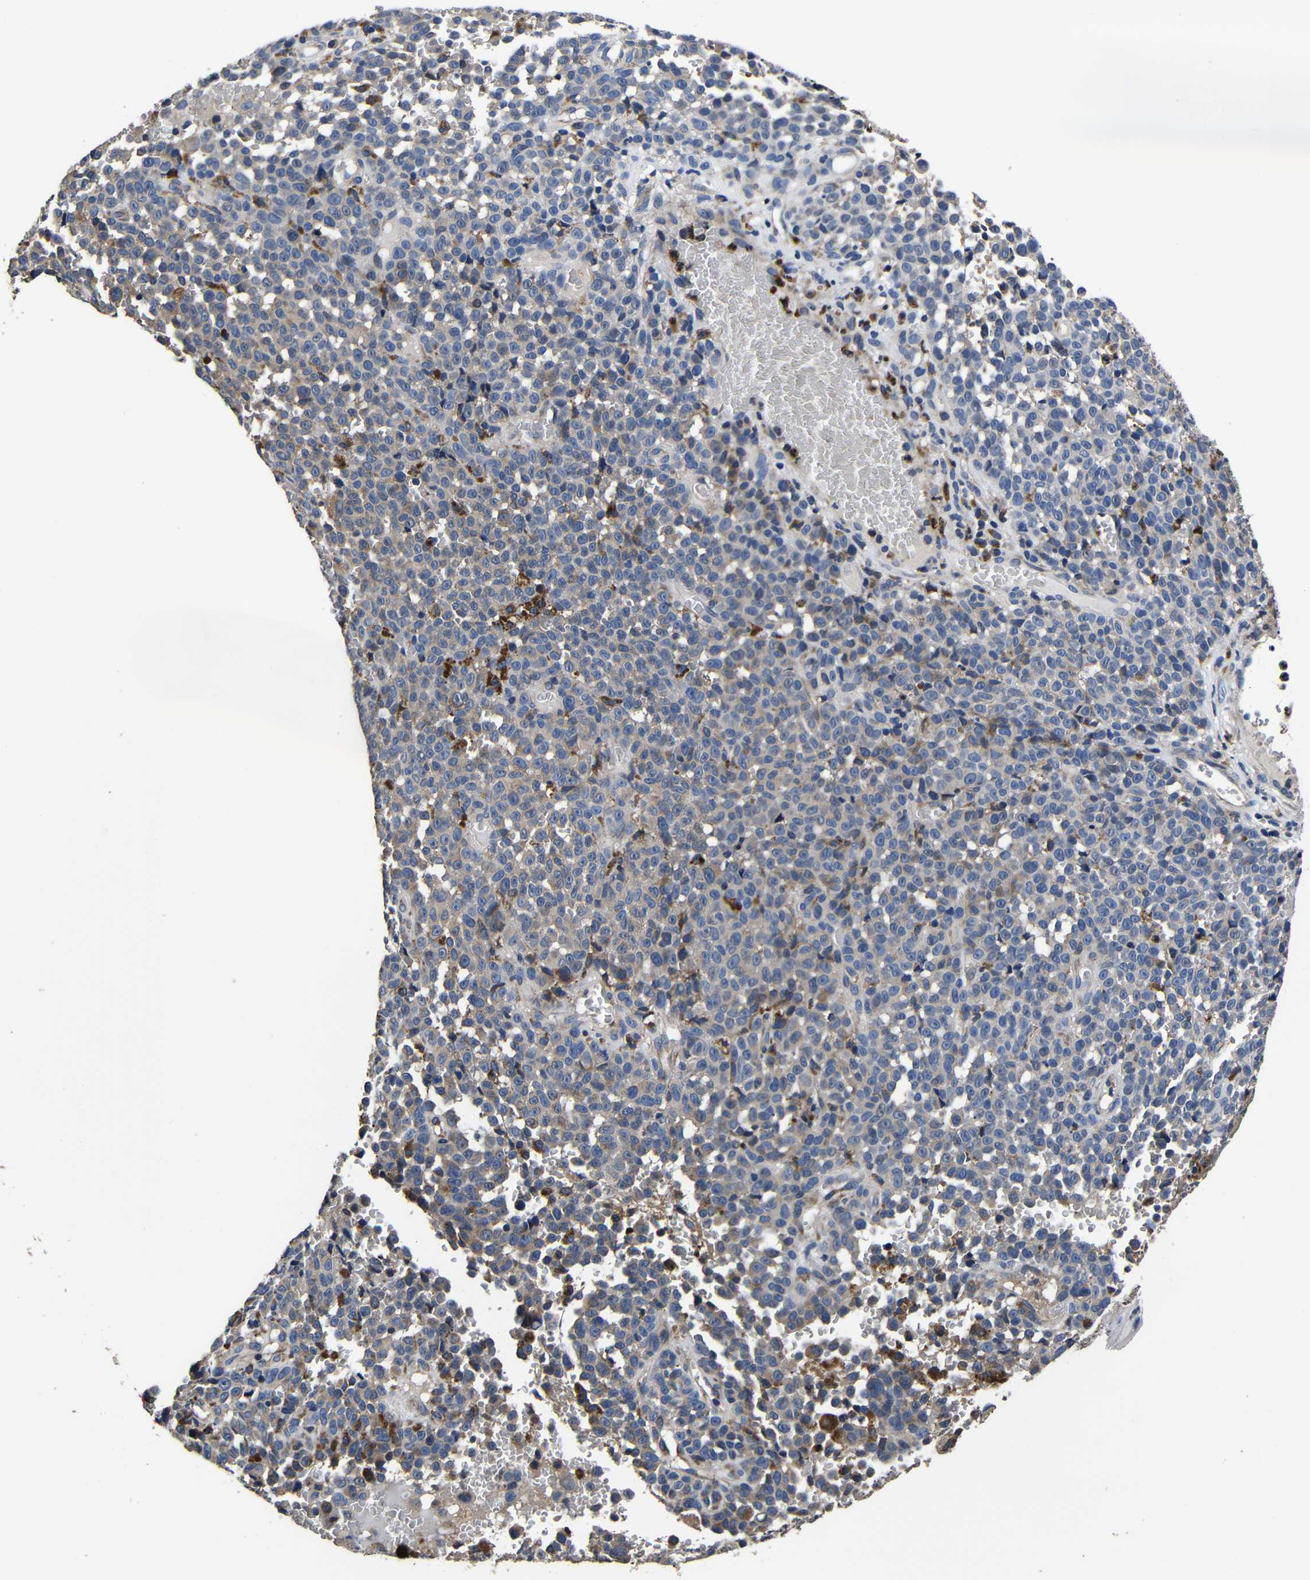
{"staining": {"intensity": "weak", "quantity": "<25%", "location": "cytoplasmic/membranous"}, "tissue": "melanoma", "cell_type": "Tumor cells", "image_type": "cancer", "snomed": [{"axis": "morphology", "description": "Malignant melanoma, NOS"}, {"axis": "topography", "description": "Skin"}], "caption": "An image of malignant melanoma stained for a protein shows no brown staining in tumor cells.", "gene": "SCN9A", "patient": {"sex": "female", "age": 82}}